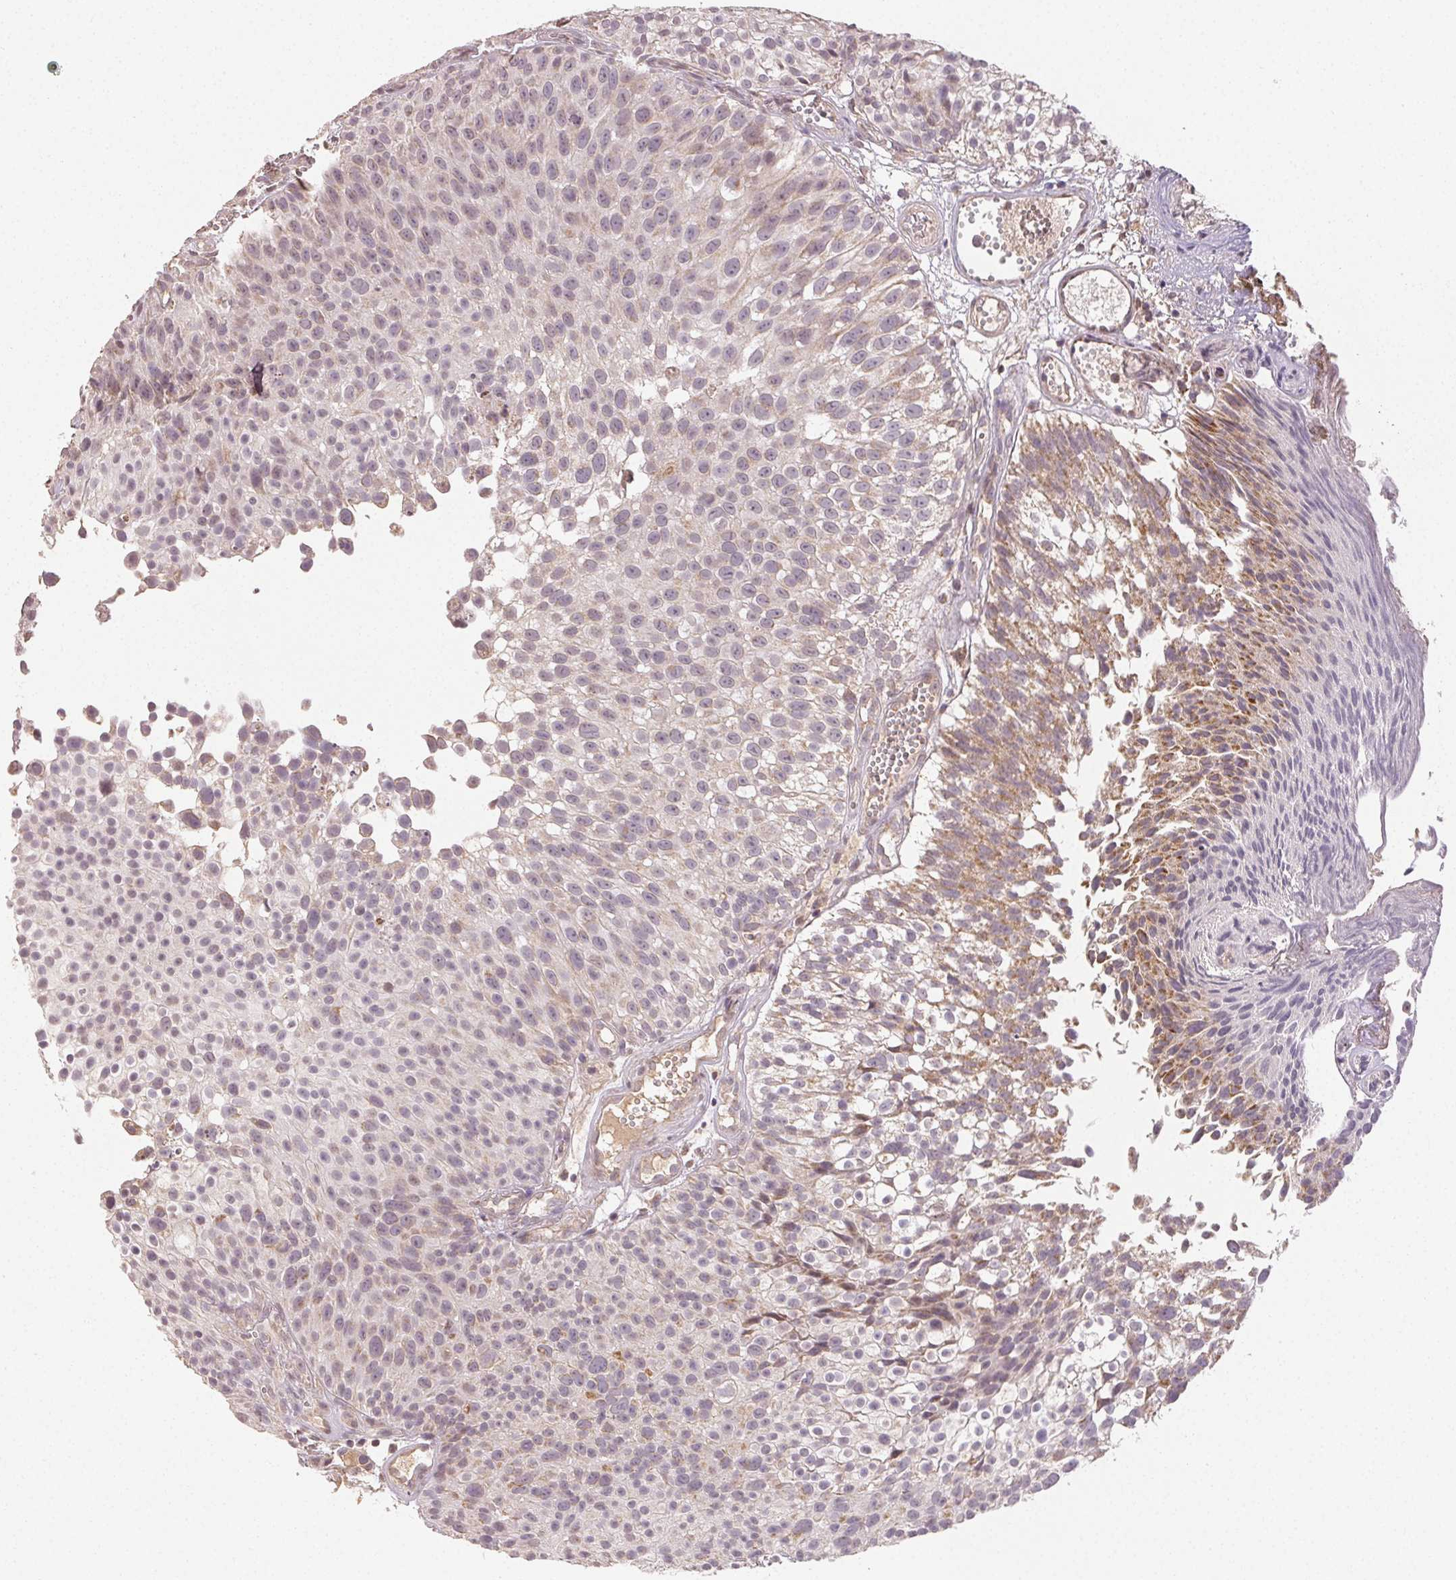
{"staining": {"intensity": "weak", "quantity": "25%-75%", "location": "cytoplasmic/membranous"}, "tissue": "urothelial cancer", "cell_type": "Tumor cells", "image_type": "cancer", "snomed": [{"axis": "morphology", "description": "Urothelial carcinoma, Low grade"}, {"axis": "topography", "description": "Urinary bladder"}], "caption": "High-magnification brightfield microscopy of urothelial carcinoma (low-grade) stained with DAB (brown) and counterstained with hematoxylin (blue). tumor cells exhibit weak cytoplasmic/membranous positivity is appreciated in approximately25%-75% of cells.", "gene": "CLASP1", "patient": {"sex": "male", "age": 70}}